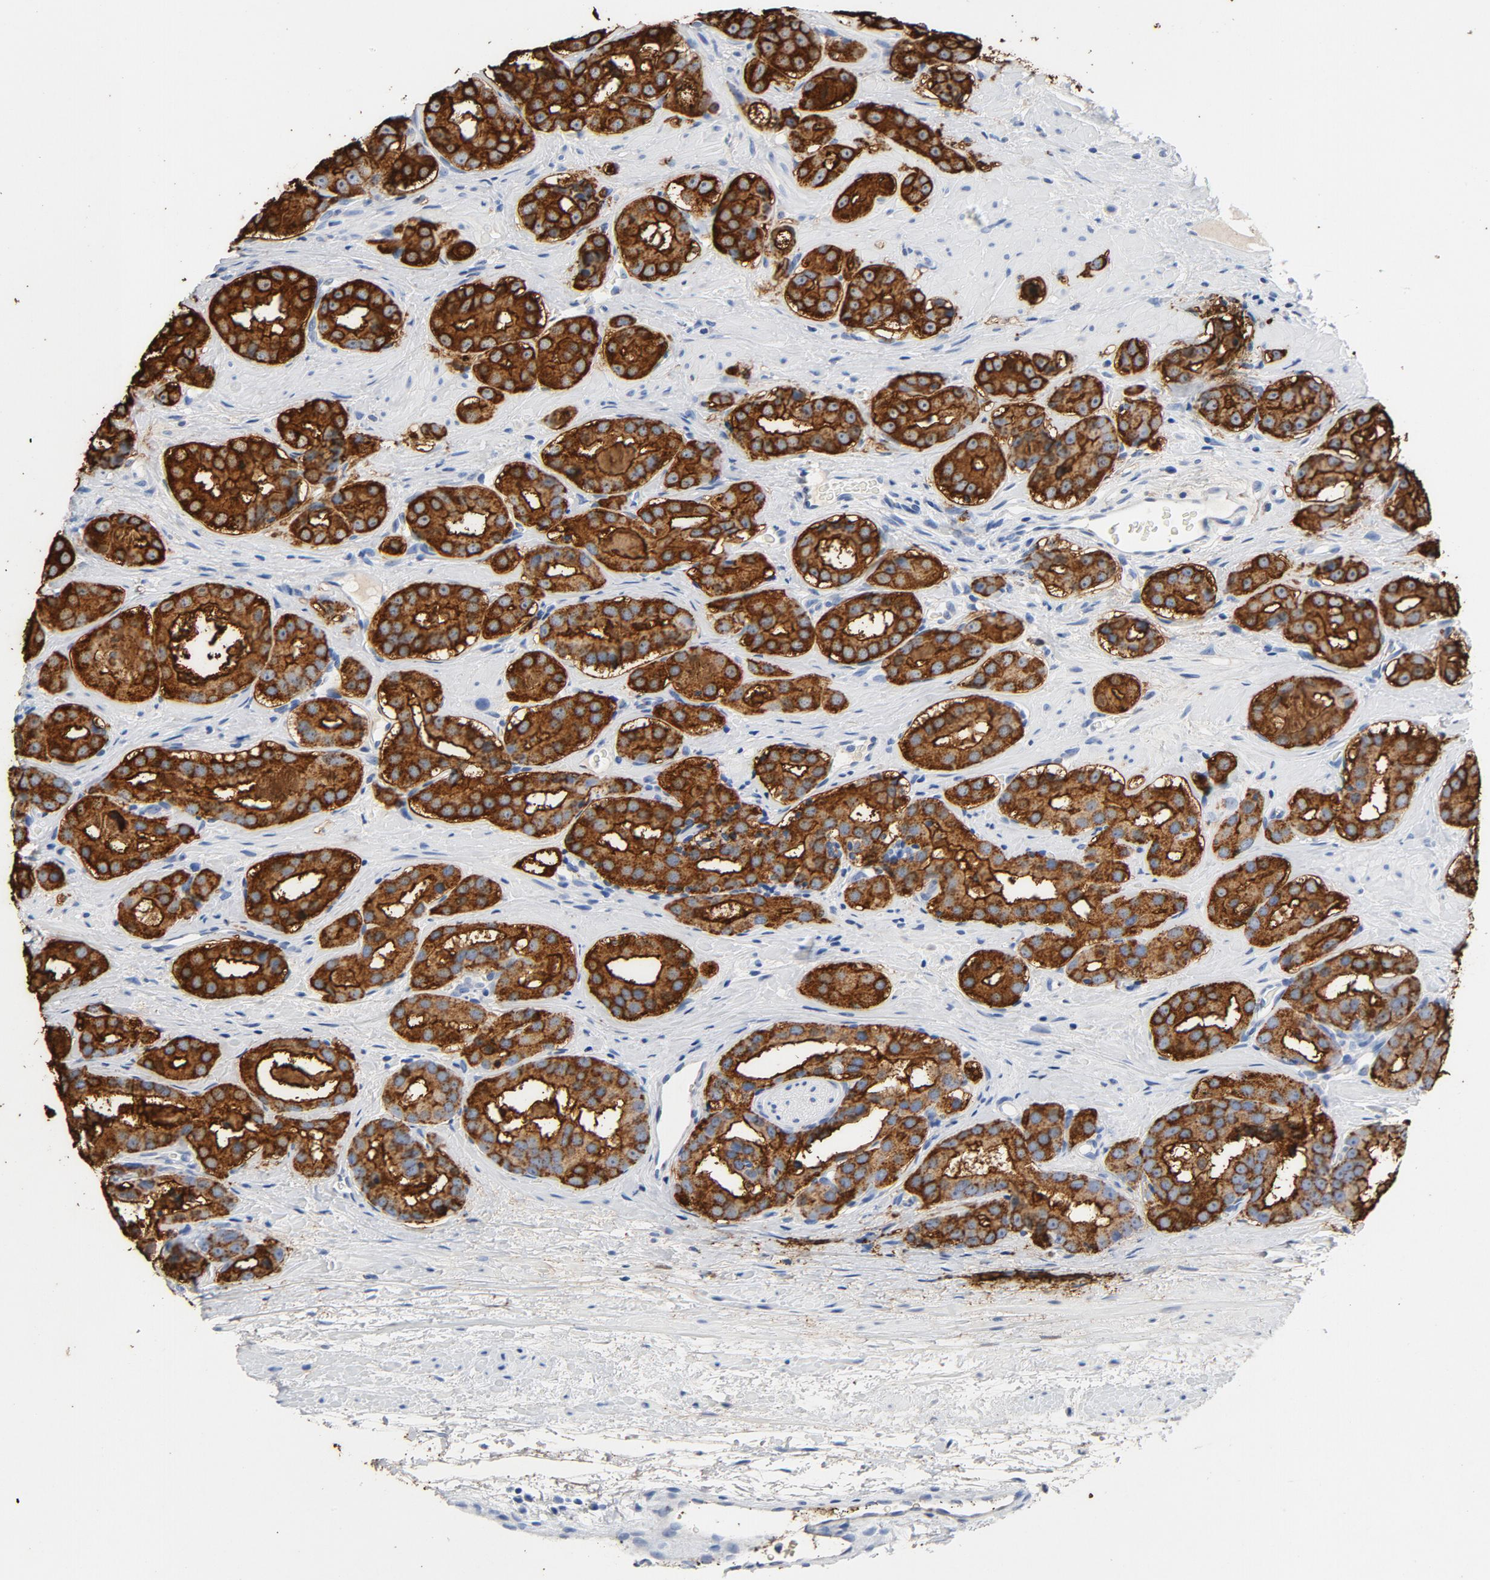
{"staining": {"intensity": "strong", "quantity": ">75%", "location": "cytoplasmic/membranous"}, "tissue": "prostate cancer", "cell_type": "Tumor cells", "image_type": "cancer", "snomed": [{"axis": "morphology", "description": "Adenocarcinoma, Low grade"}, {"axis": "topography", "description": "Prostate"}], "caption": "Prostate low-grade adenocarcinoma tissue exhibits strong cytoplasmic/membranous positivity in about >75% of tumor cells", "gene": "PTPRB", "patient": {"sex": "male", "age": 59}}